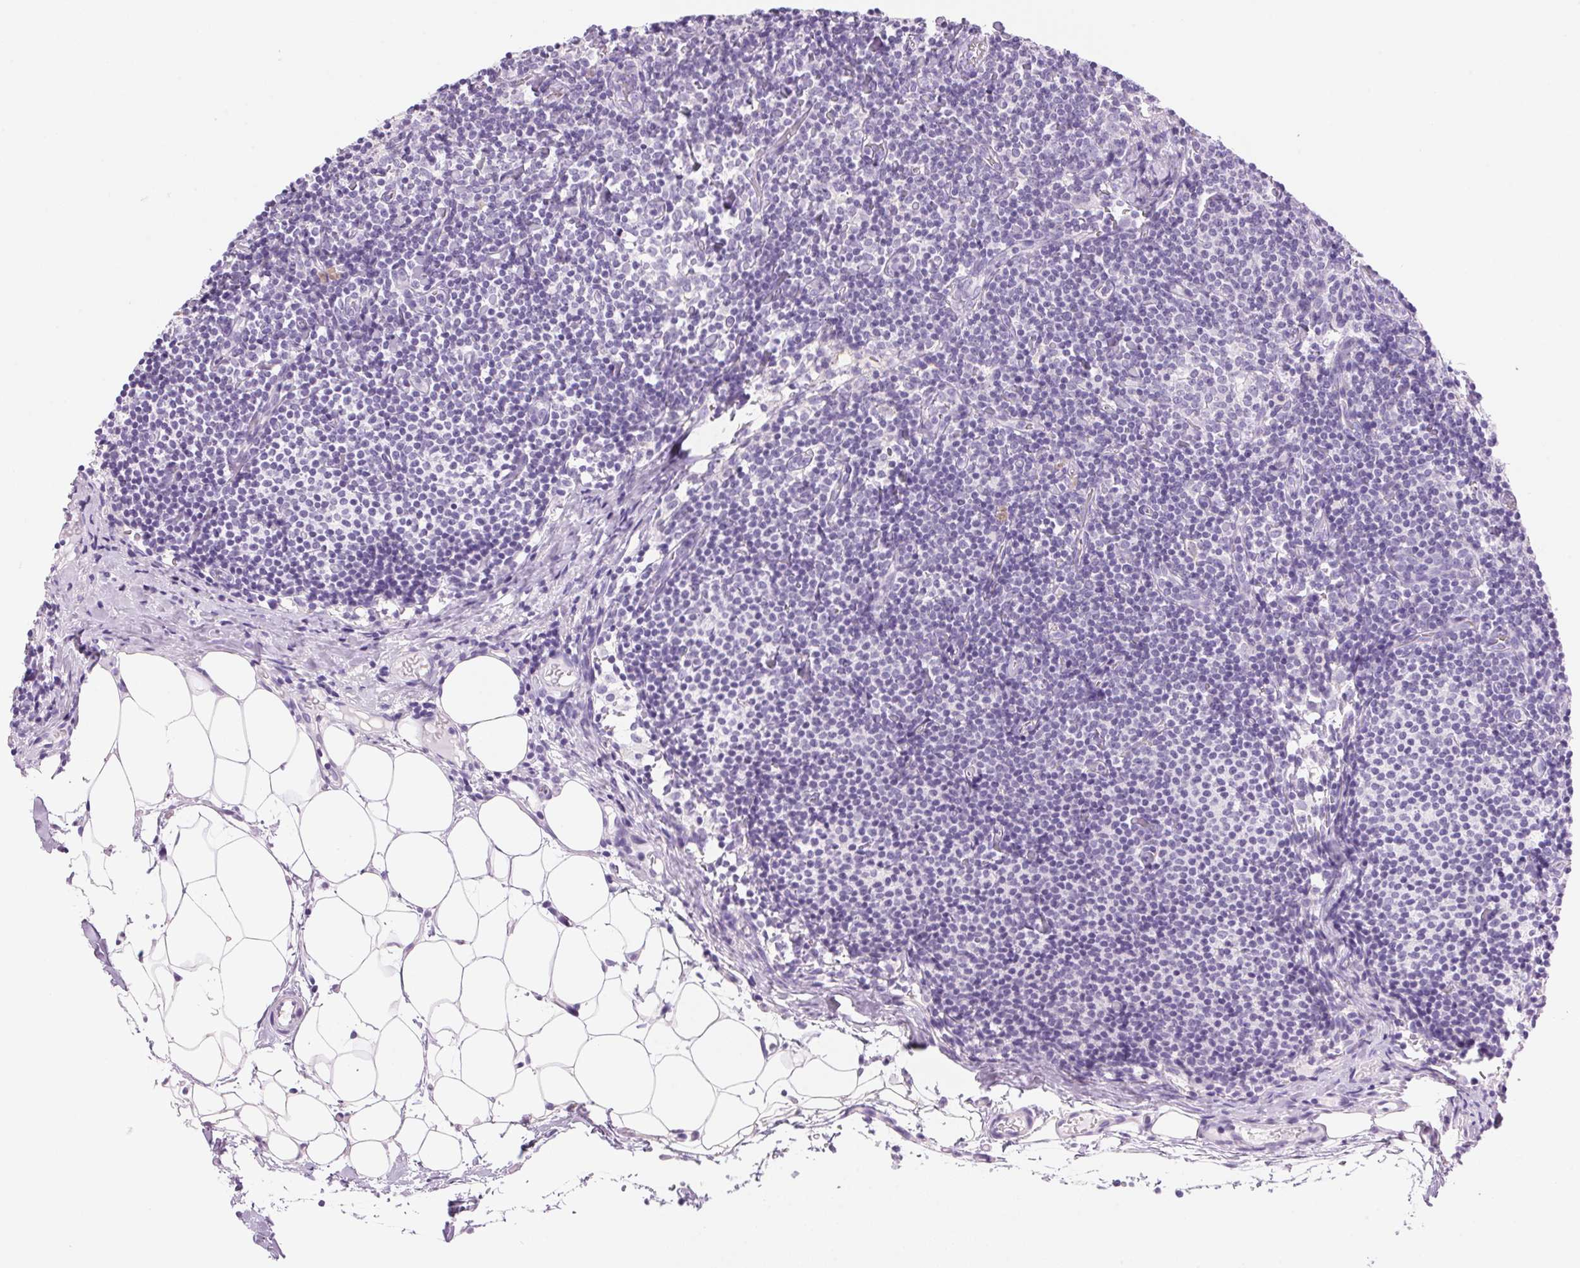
{"staining": {"intensity": "negative", "quantity": "none", "location": "none"}, "tissue": "lymph node", "cell_type": "Germinal center cells", "image_type": "normal", "snomed": [{"axis": "morphology", "description": "Normal tissue, NOS"}, {"axis": "topography", "description": "Lymph node"}], "caption": "The photomicrograph exhibits no staining of germinal center cells in benign lymph node. (DAB IHC, high magnification).", "gene": "DHCR24", "patient": {"sex": "female", "age": 41}}